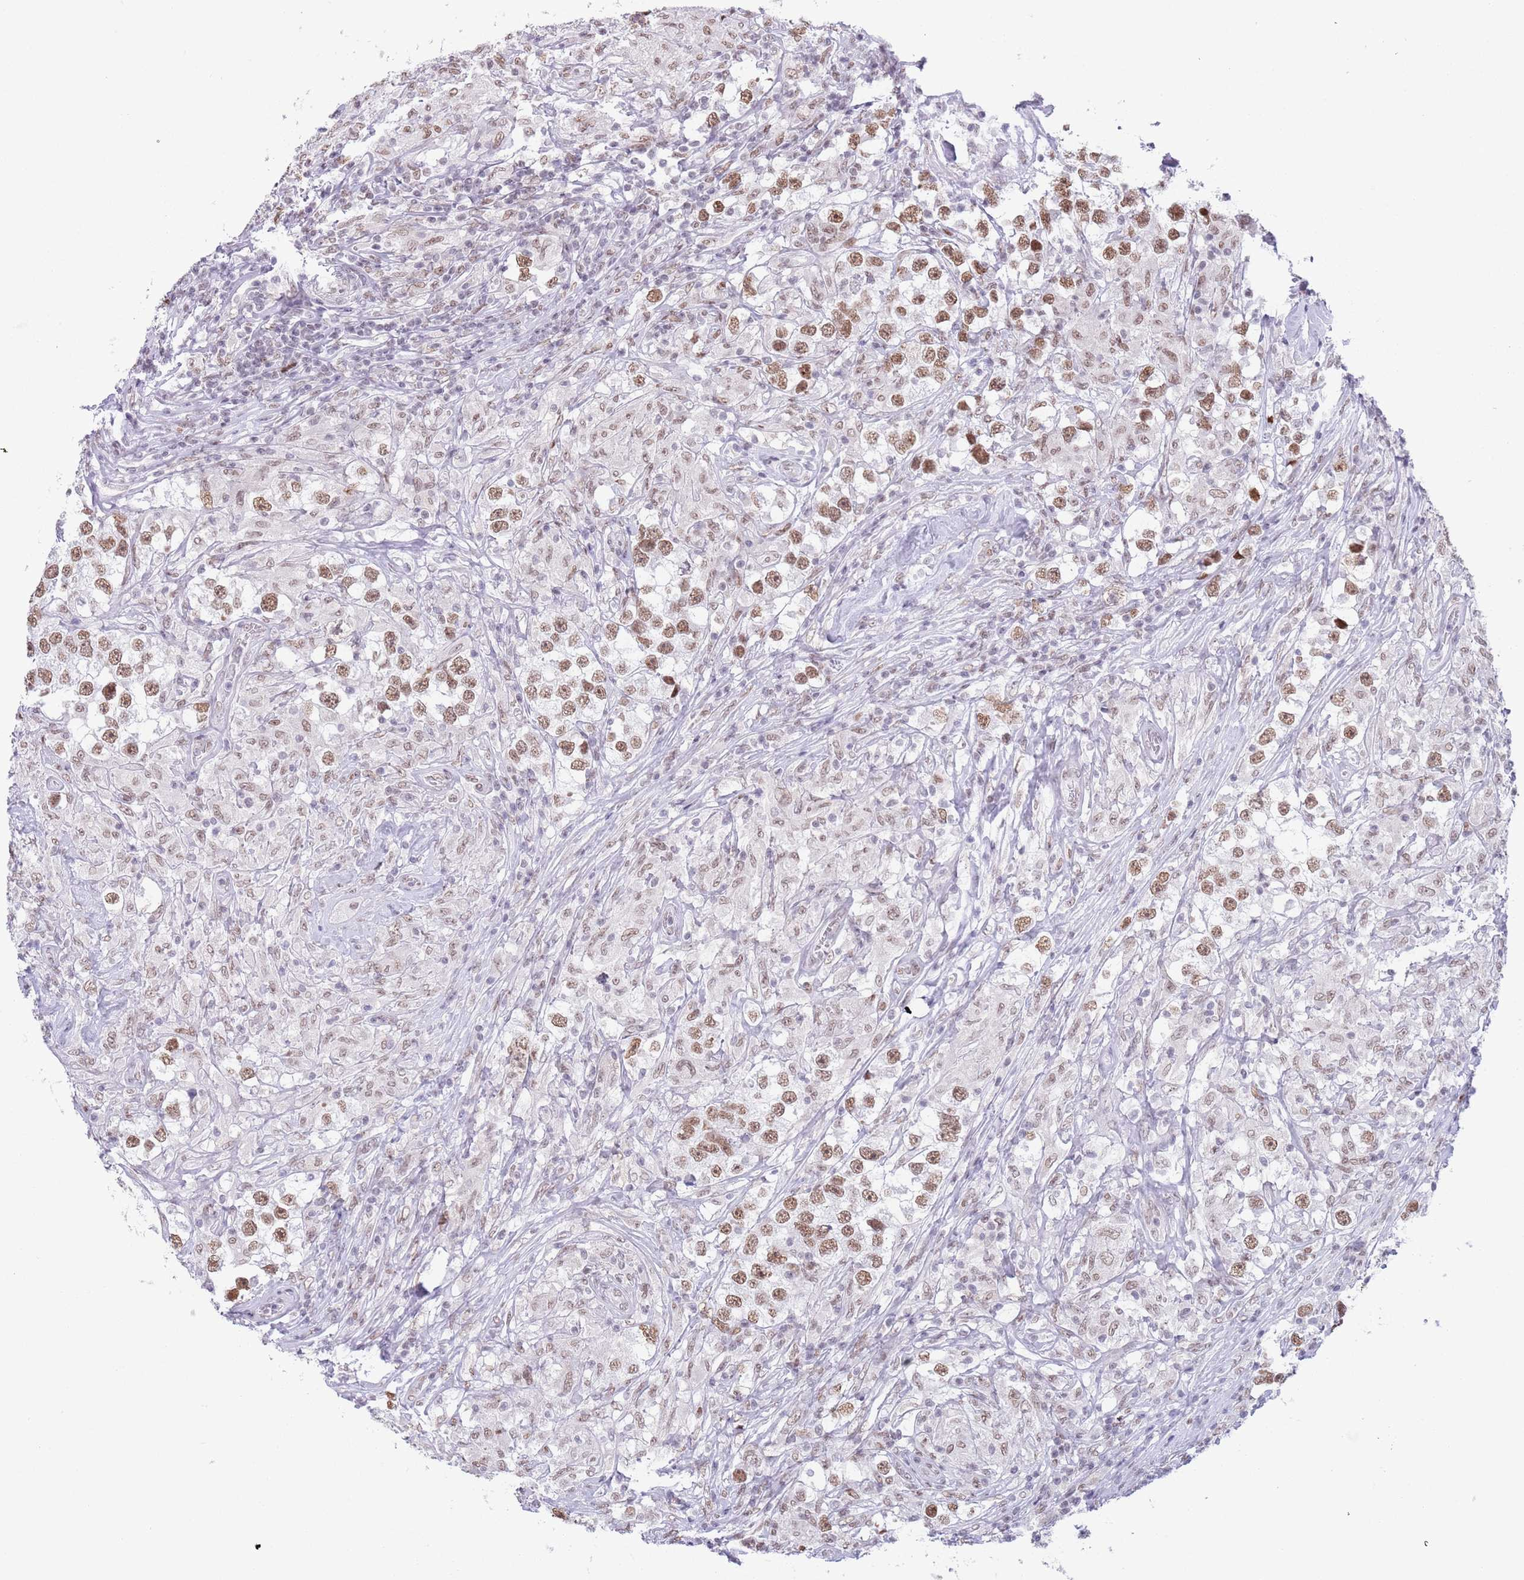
{"staining": {"intensity": "moderate", "quantity": ">75%", "location": "nuclear"}, "tissue": "testis cancer", "cell_type": "Tumor cells", "image_type": "cancer", "snomed": [{"axis": "morphology", "description": "Seminoma, NOS"}, {"axis": "topography", "description": "Testis"}], "caption": "Testis seminoma was stained to show a protein in brown. There is medium levels of moderate nuclear positivity in approximately >75% of tumor cells.", "gene": "ZNF382", "patient": {"sex": "male", "age": 46}}